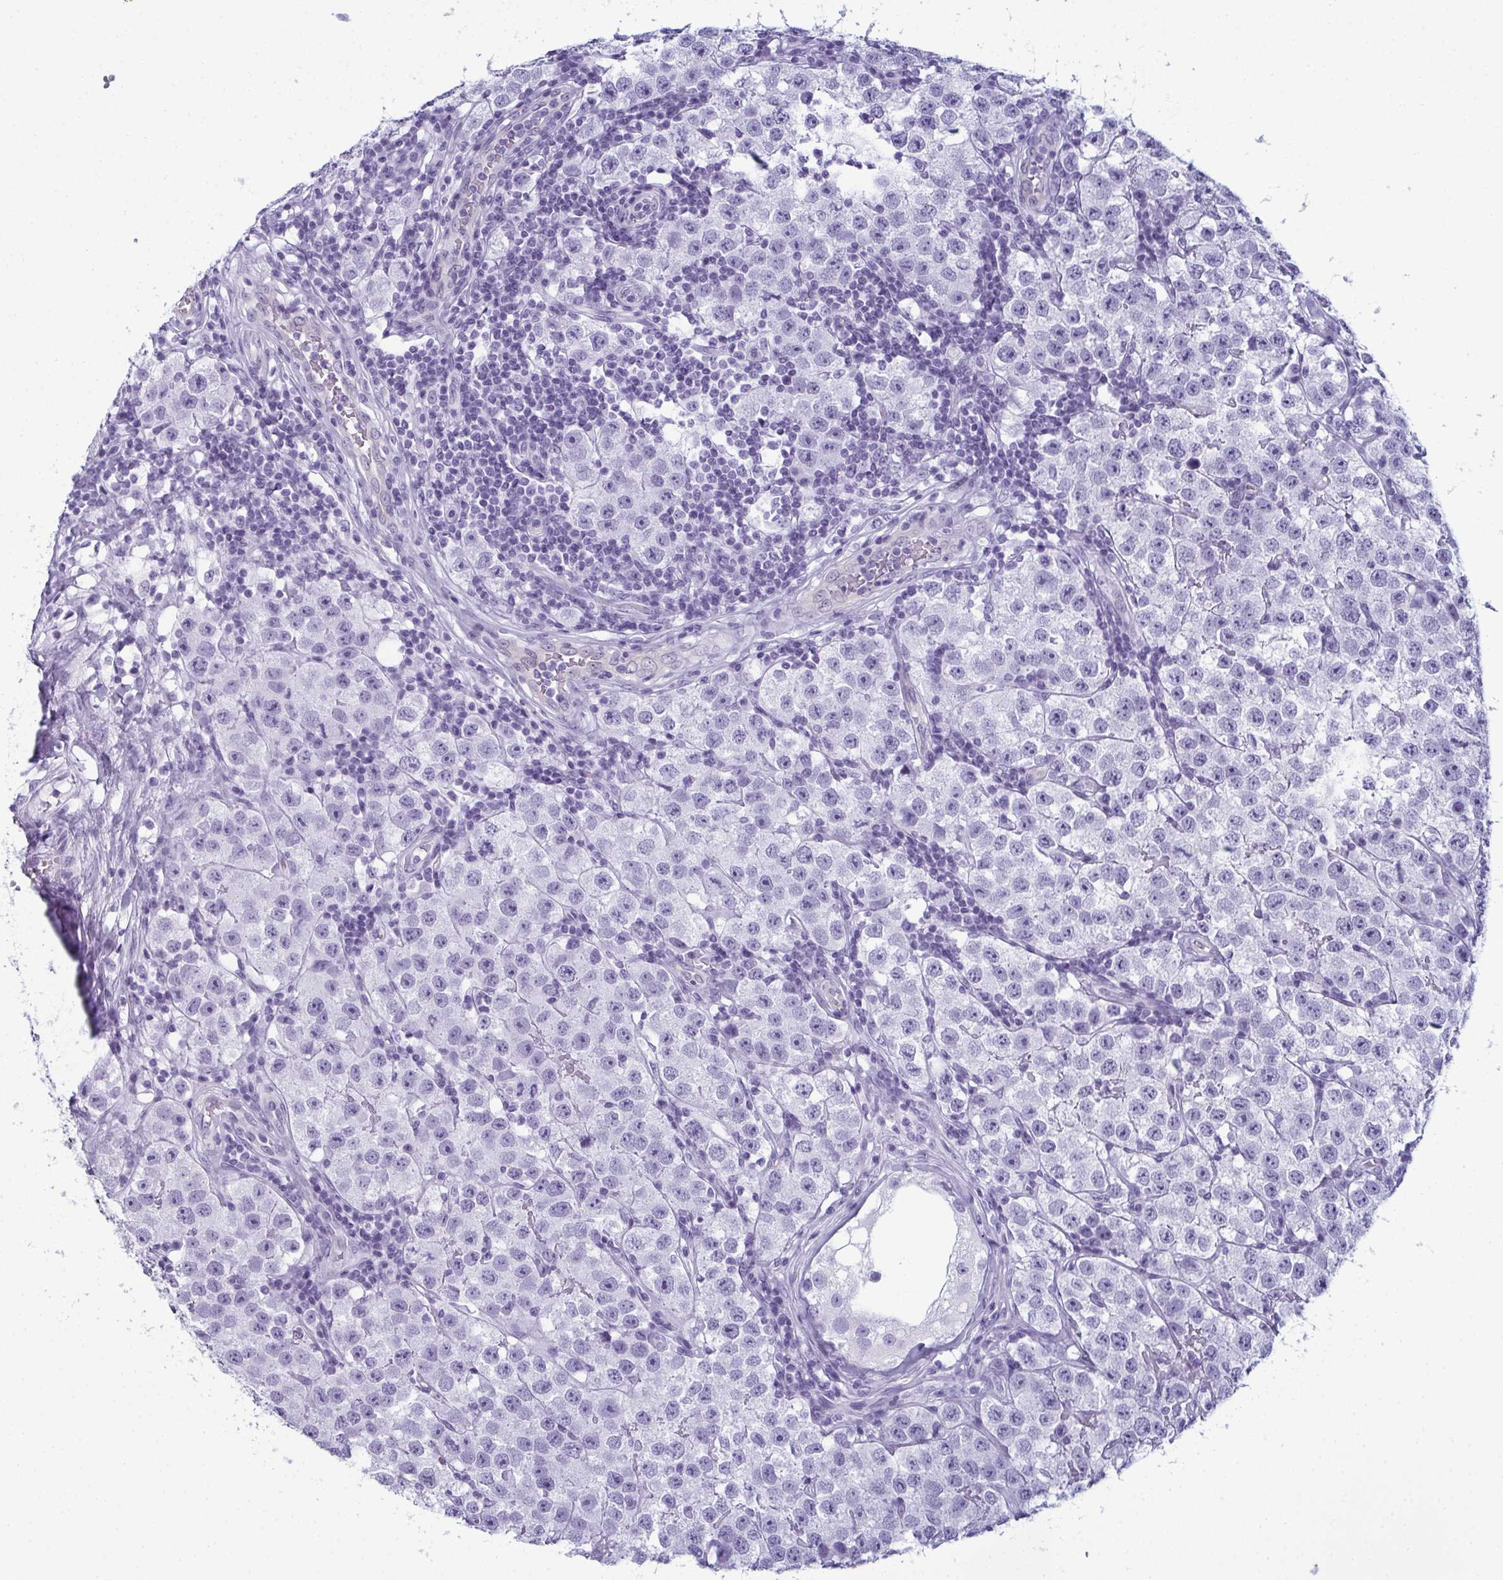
{"staining": {"intensity": "negative", "quantity": "none", "location": "none"}, "tissue": "testis cancer", "cell_type": "Tumor cells", "image_type": "cancer", "snomed": [{"axis": "morphology", "description": "Seminoma, NOS"}, {"axis": "topography", "description": "Testis"}], "caption": "There is no significant expression in tumor cells of testis seminoma.", "gene": "CDA", "patient": {"sex": "male", "age": 34}}